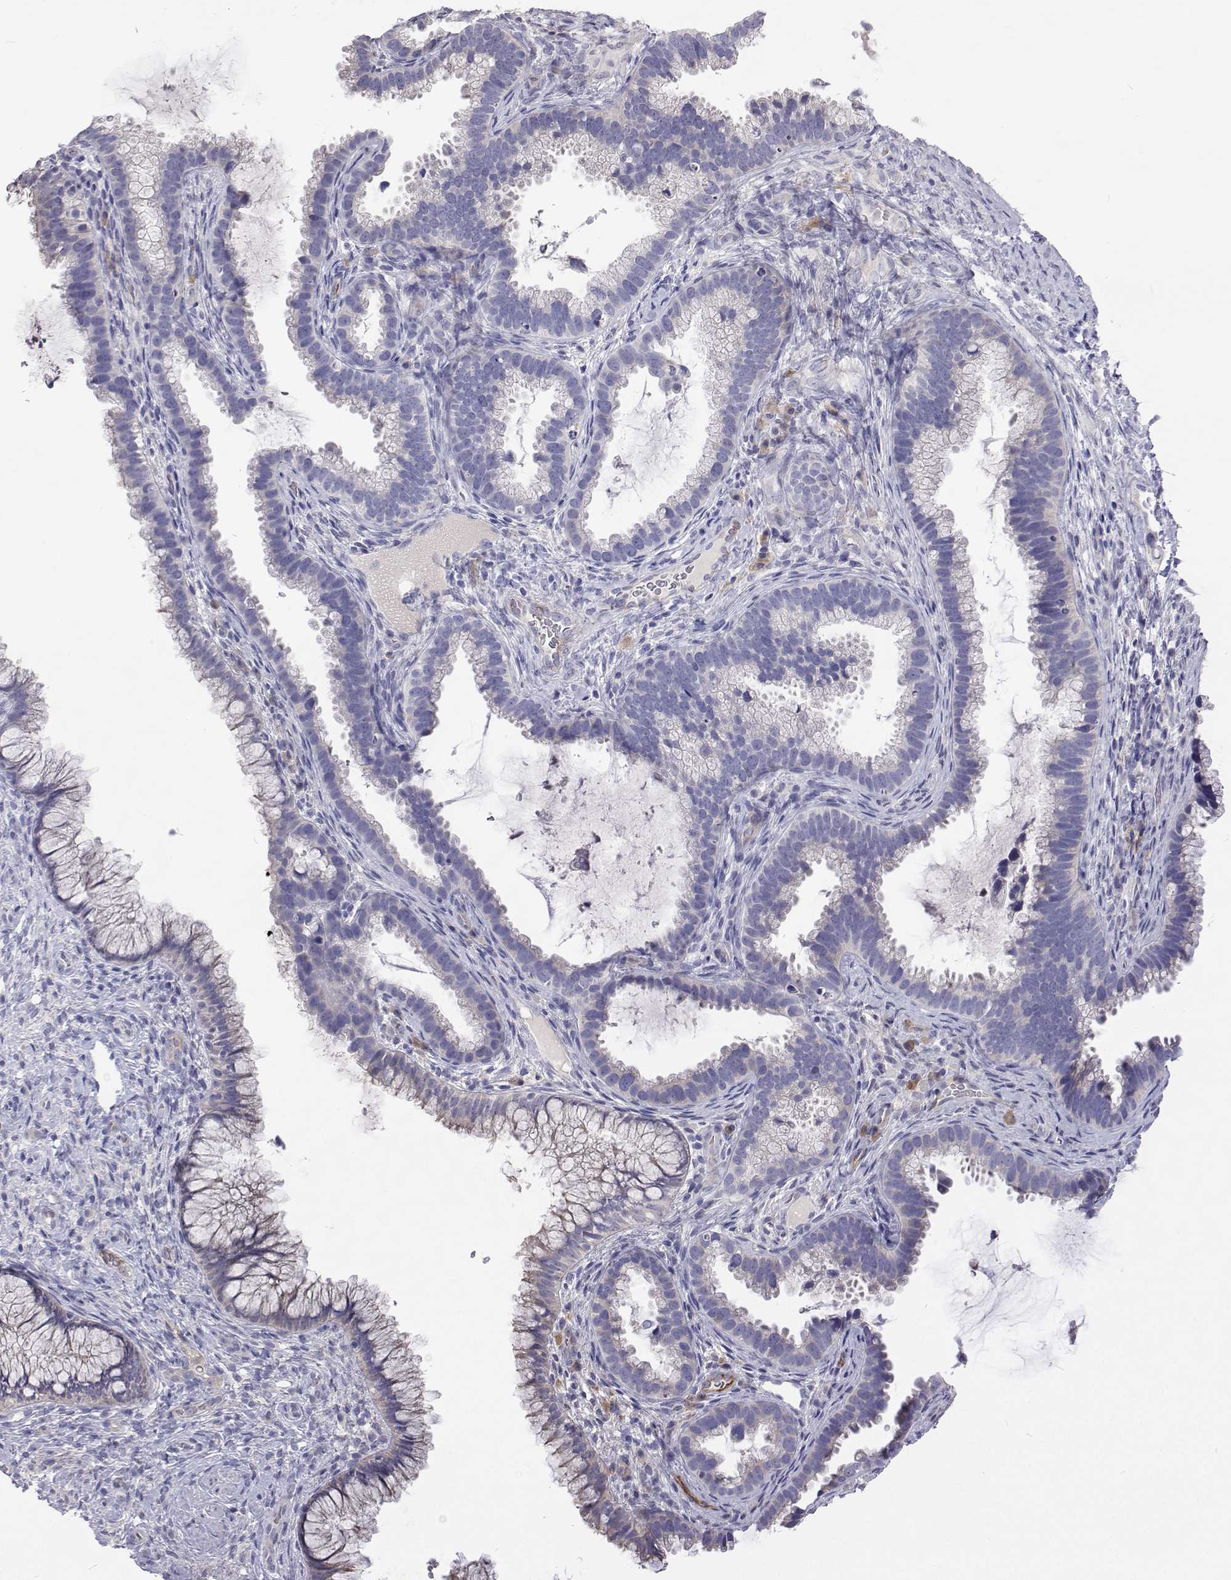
{"staining": {"intensity": "negative", "quantity": "none", "location": "none"}, "tissue": "cervix", "cell_type": "Glandular cells", "image_type": "normal", "snomed": [{"axis": "morphology", "description": "Normal tissue, NOS"}, {"axis": "topography", "description": "Cervix"}], "caption": "Glandular cells are negative for protein expression in benign human cervix. (Immunohistochemistry (ihc), brightfield microscopy, high magnification).", "gene": "NPR3", "patient": {"sex": "female", "age": 34}}